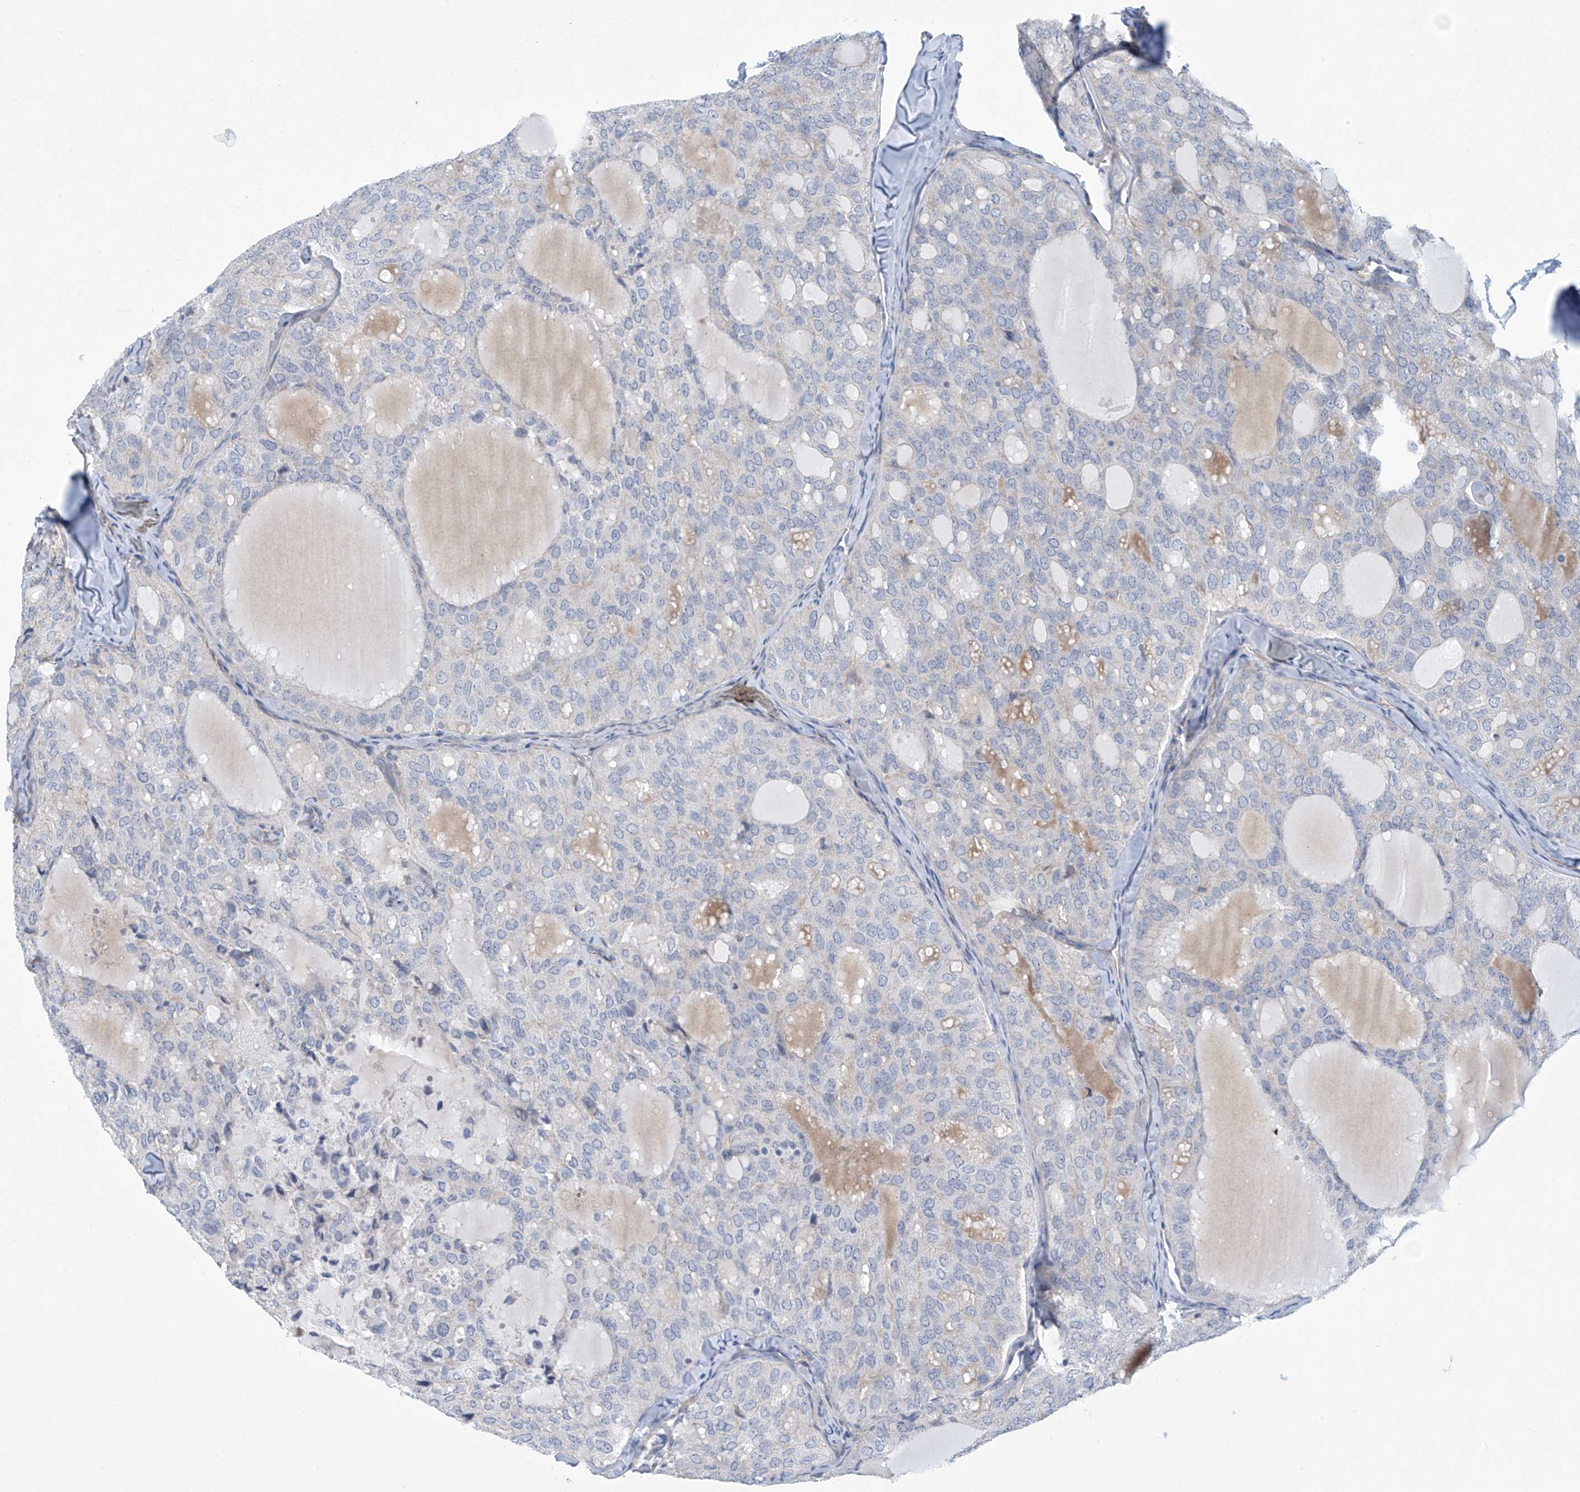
{"staining": {"intensity": "negative", "quantity": "none", "location": "none"}, "tissue": "thyroid cancer", "cell_type": "Tumor cells", "image_type": "cancer", "snomed": [{"axis": "morphology", "description": "Follicular adenoma carcinoma, NOS"}, {"axis": "topography", "description": "Thyroid gland"}], "caption": "A micrograph of thyroid cancer stained for a protein demonstrates no brown staining in tumor cells. (DAB IHC with hematoxylin counter stain).", "gene": "ABHD13", "patient": {"sex": "male", "age": 75}}